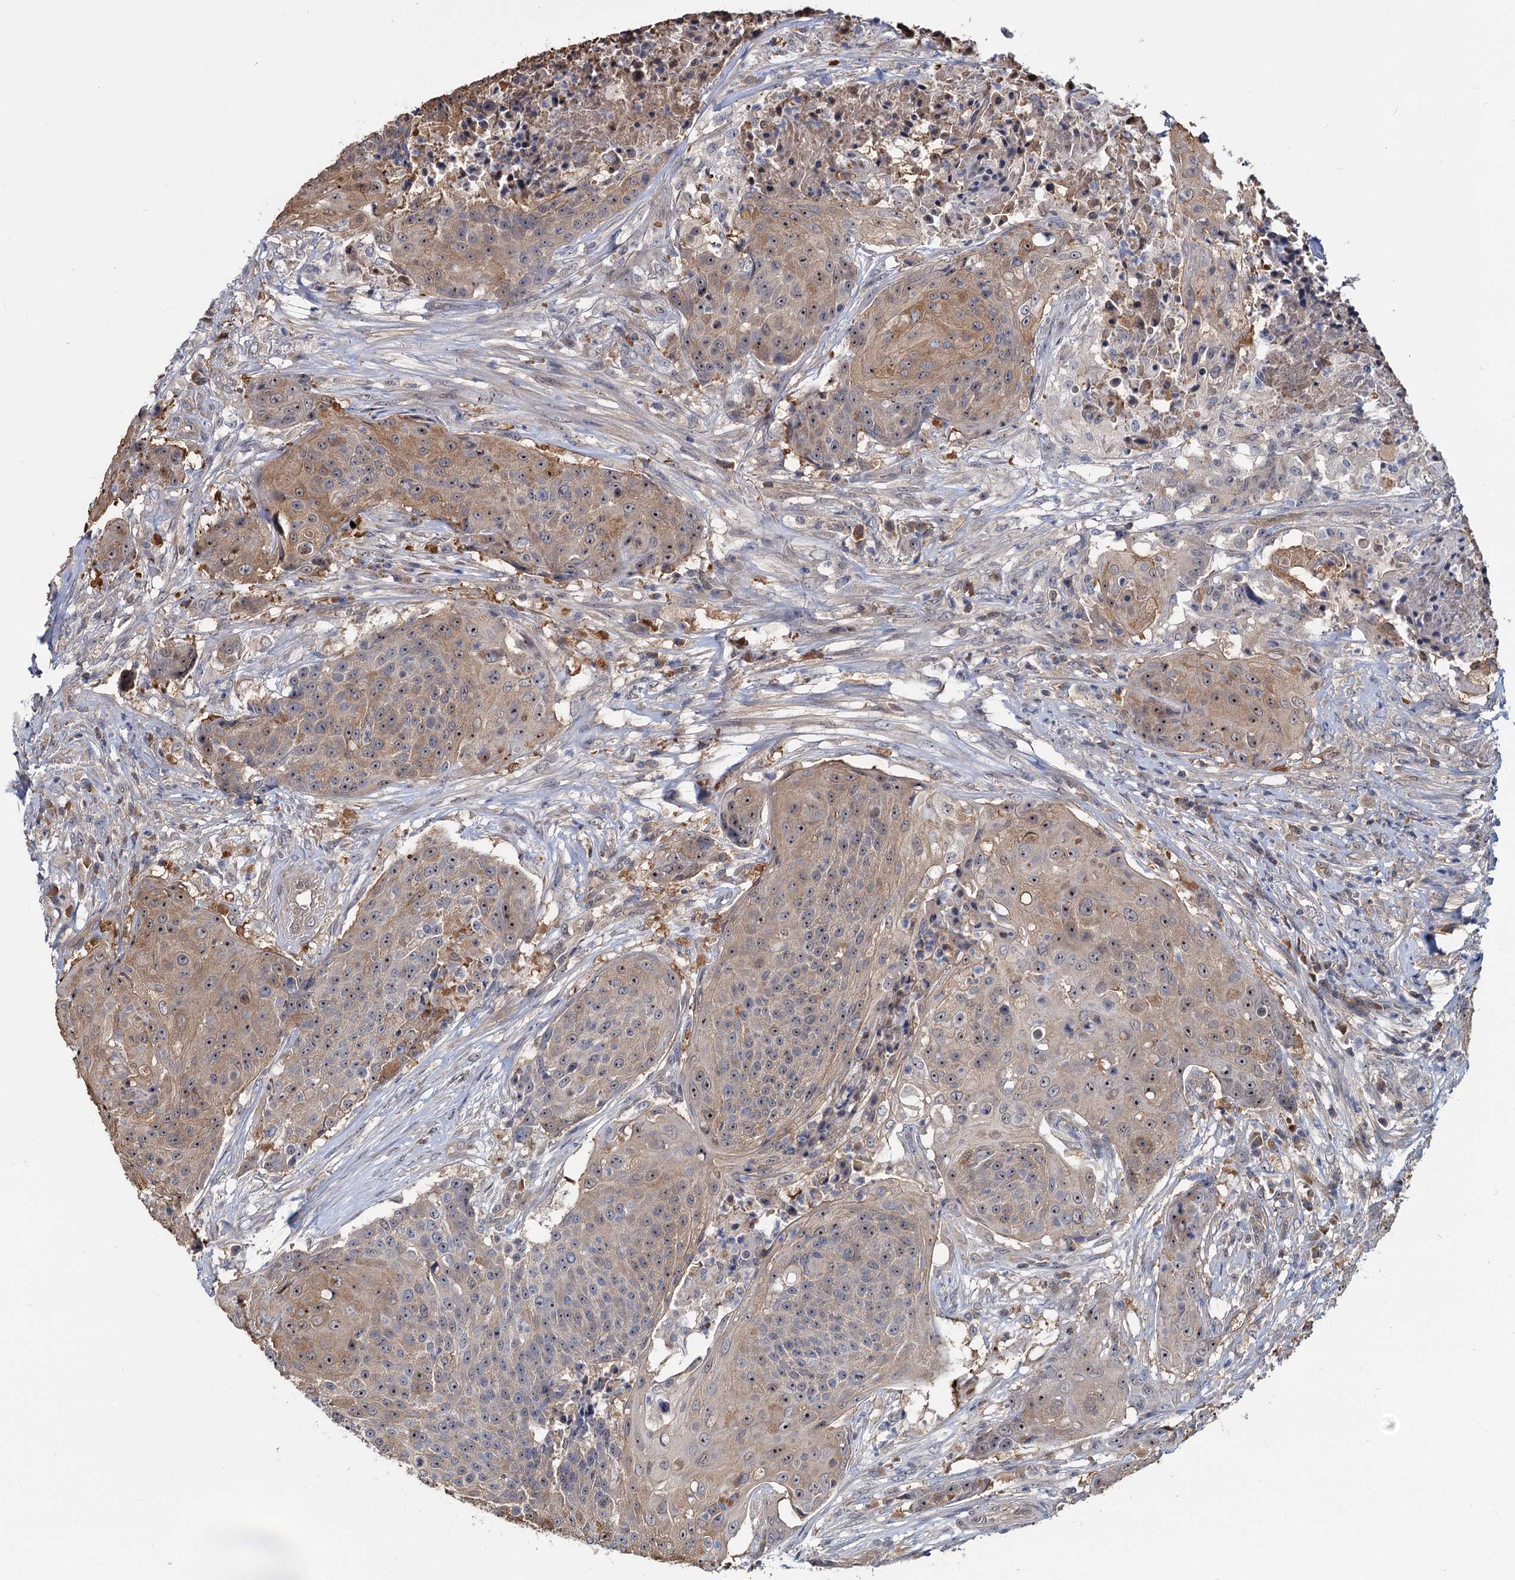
{"staining": {"intensity": "weak", "quantity": "25%-75%", "location": "cytoplasmic/membranous,nuclear"}, "tissue": "urothelial cancer", "cell_type": "Tumor cells", "image_type": "cancer", "snomed": [{"axis": "morphology", "description": "Urothelial carcinoma, High grade"}, {"axis": "topography", "description": "Urinary bladder"}], "caption": "A low amount of weak cytoplasmic/membranous and nuclear positivity is identified in about 25%-75% of tumor cells in urothelial cancer tissue.", "gene": "SNX15", "patient": {"sex": "female", "age": 63}}